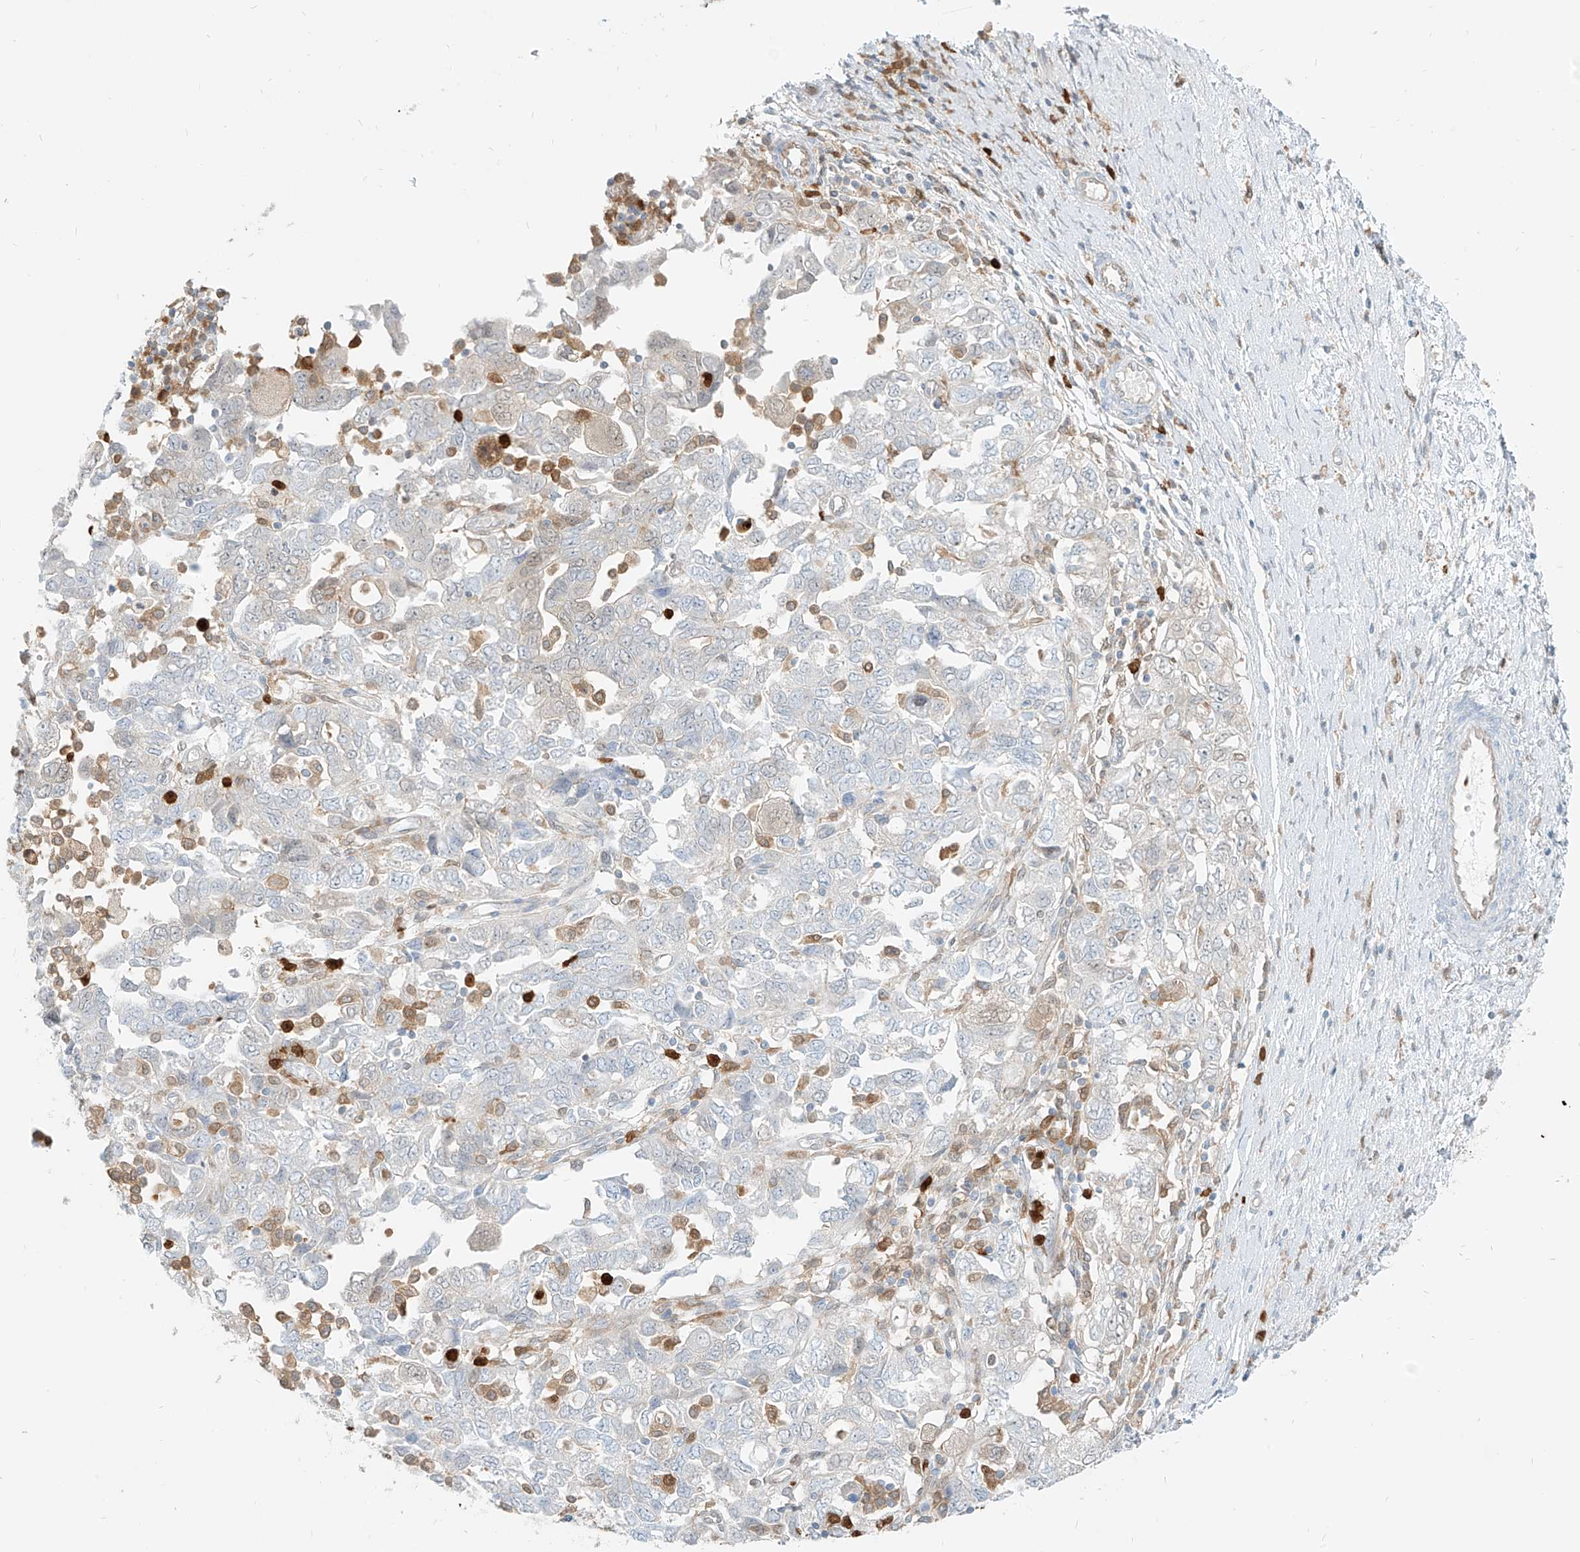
{"staining": {"intensity": "negative", "quantity": "none", "location": "none"}, "tissue": "ovarian cancer", "cell_type": "Tumor cells", "image_type": "cancer", "snomed": [{"axis": "morphology", "description": "Carcinoma, NOS"}, {"axis": "morphology", "description": "Cystadenocarcinoma, serous, NOS"}, {"axis": "topography", "description": "Ovary"}], "caption": "IHC of human ovarian cancer reveals no staining in tumor cells. (DAB immunohistochemistry with hematoxylin counter stain).", "gene": "PGD", "patient": {"sex": "female", "age": 69}}